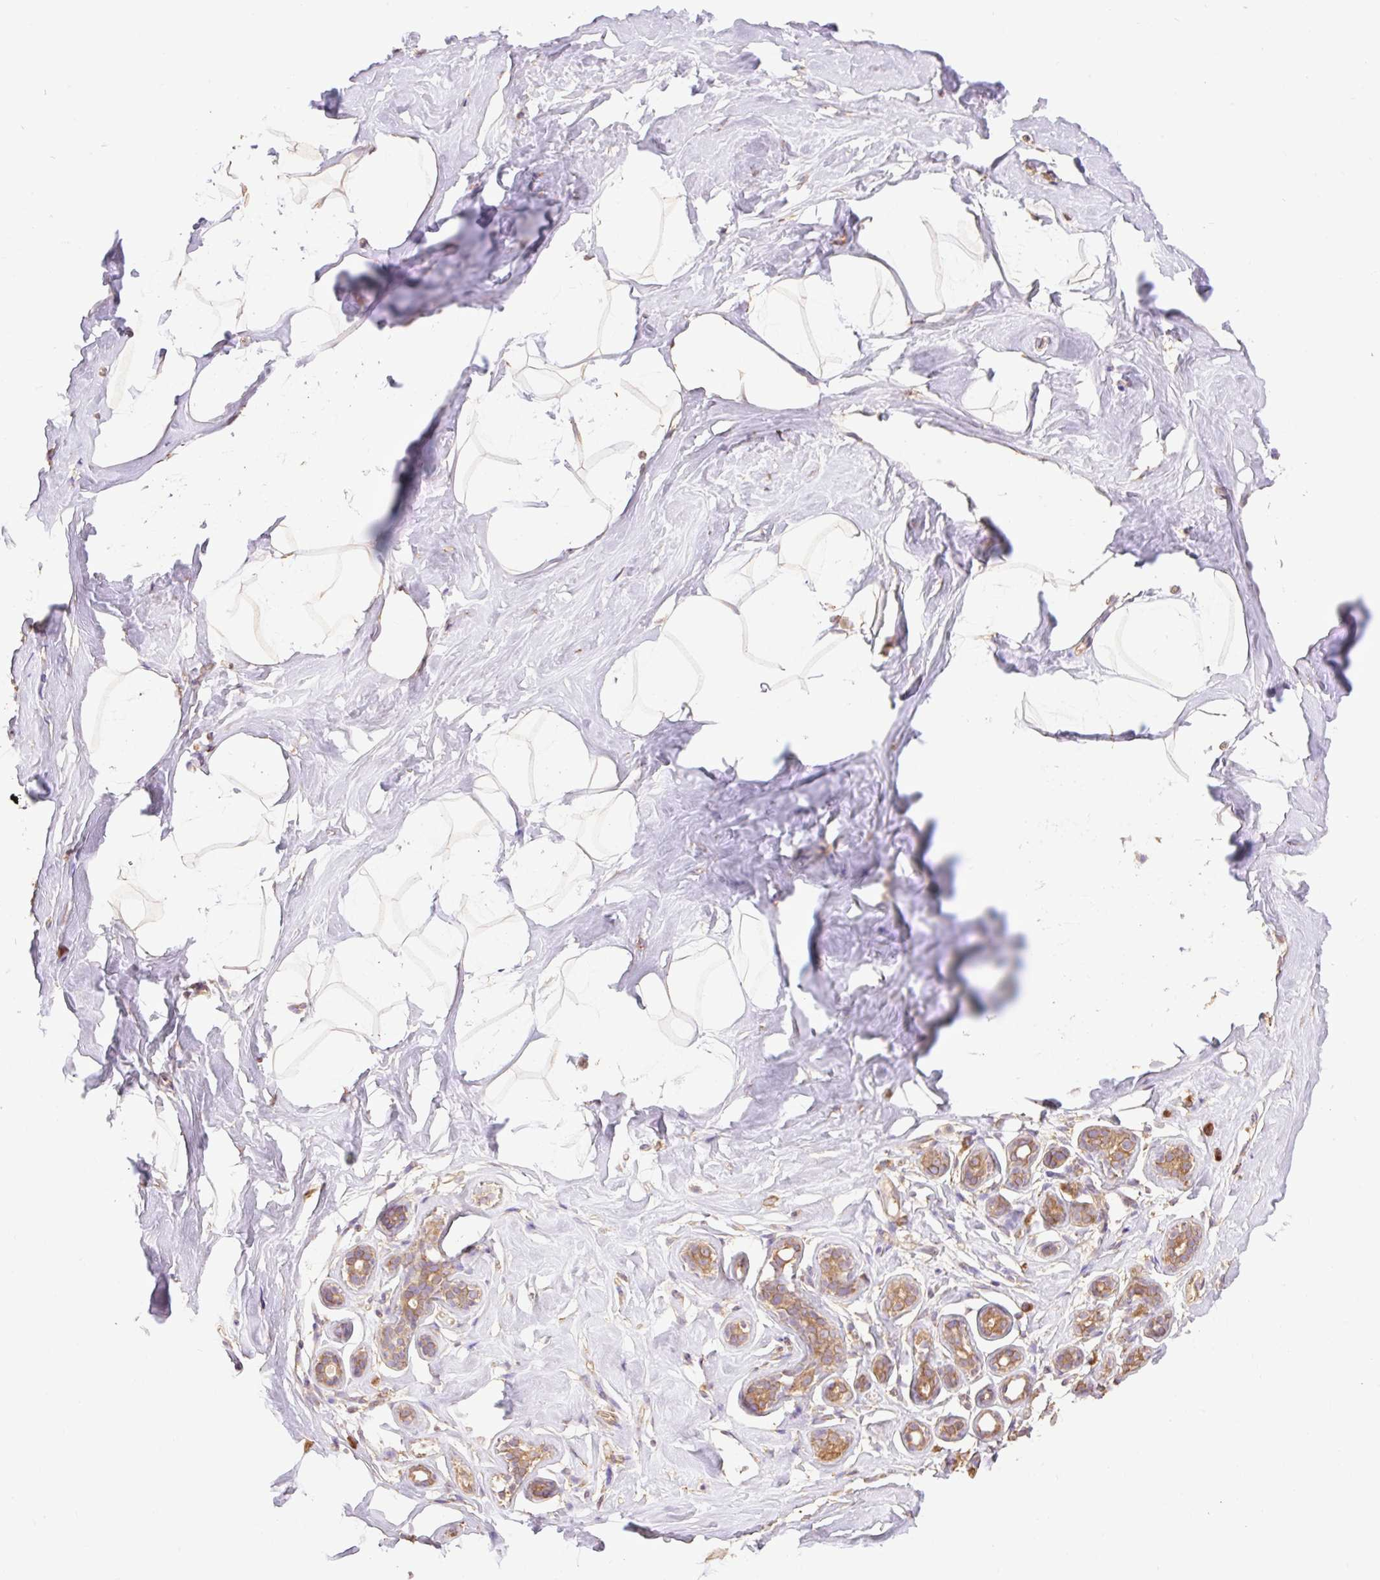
{"staining": {"intensity": "negative", "quantity": "none", "location": "none"}, "tissue": "breast", "cell_type": "Adipocytes", "image_type": "normal", "snomed": [{"axis": "morphology", "description": "Normal tissue, NOS"}, {"axis": "topography", "description": "Breast"}], "caption": "Micrograph shows no significant protein staining in adipocytes of normal breast. The staining was performed using DAB to visualize the protein expression in brown, while the nuclei were stained in blue with hematoxylin (Magnification: 20x).", "gene": "DESI1", "patient": {"sex": "female", "age": 32}}